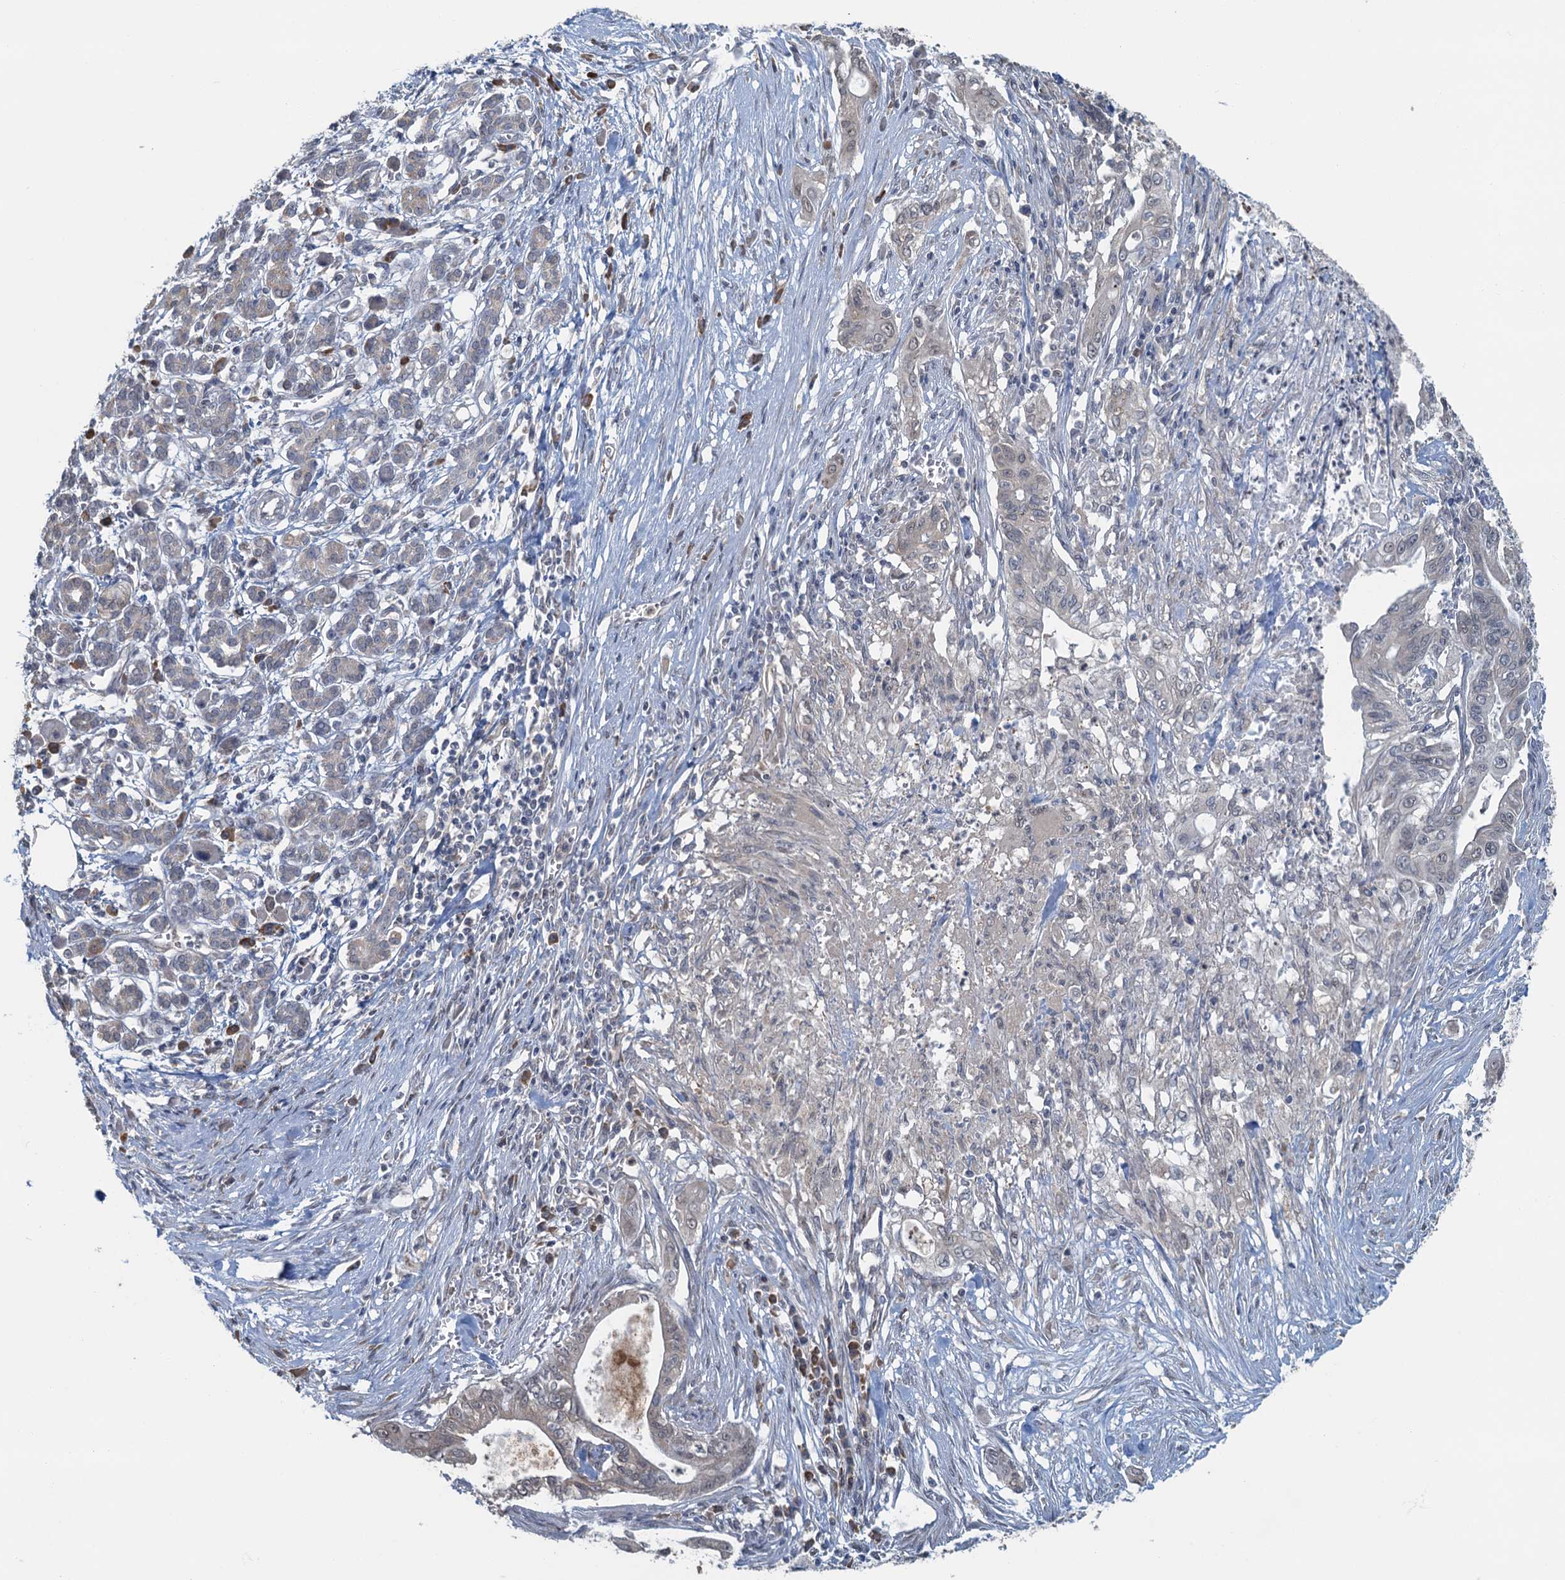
{"staining": {"intensity": "weak", "quantity": "25%-75%", "location": "cytoplasmic/membranous"}, "tissue": "pancreatic cancer", "cell_type": "Tumor cells", "image_type": "cancer", "snomed": [{"axis": "morphology", "description": "Adenocarcinoma, NOS"}, {"axis": "topography", "description": "Pancreas"}], "caption": "IHC of human pancreatic cancer reveals low levels of weak cytoplasmic/membranous expression in approximately 25%-75% of tumor cells.", "gene": "TEX35", "patient": {"sex": "male", "age": 58}}